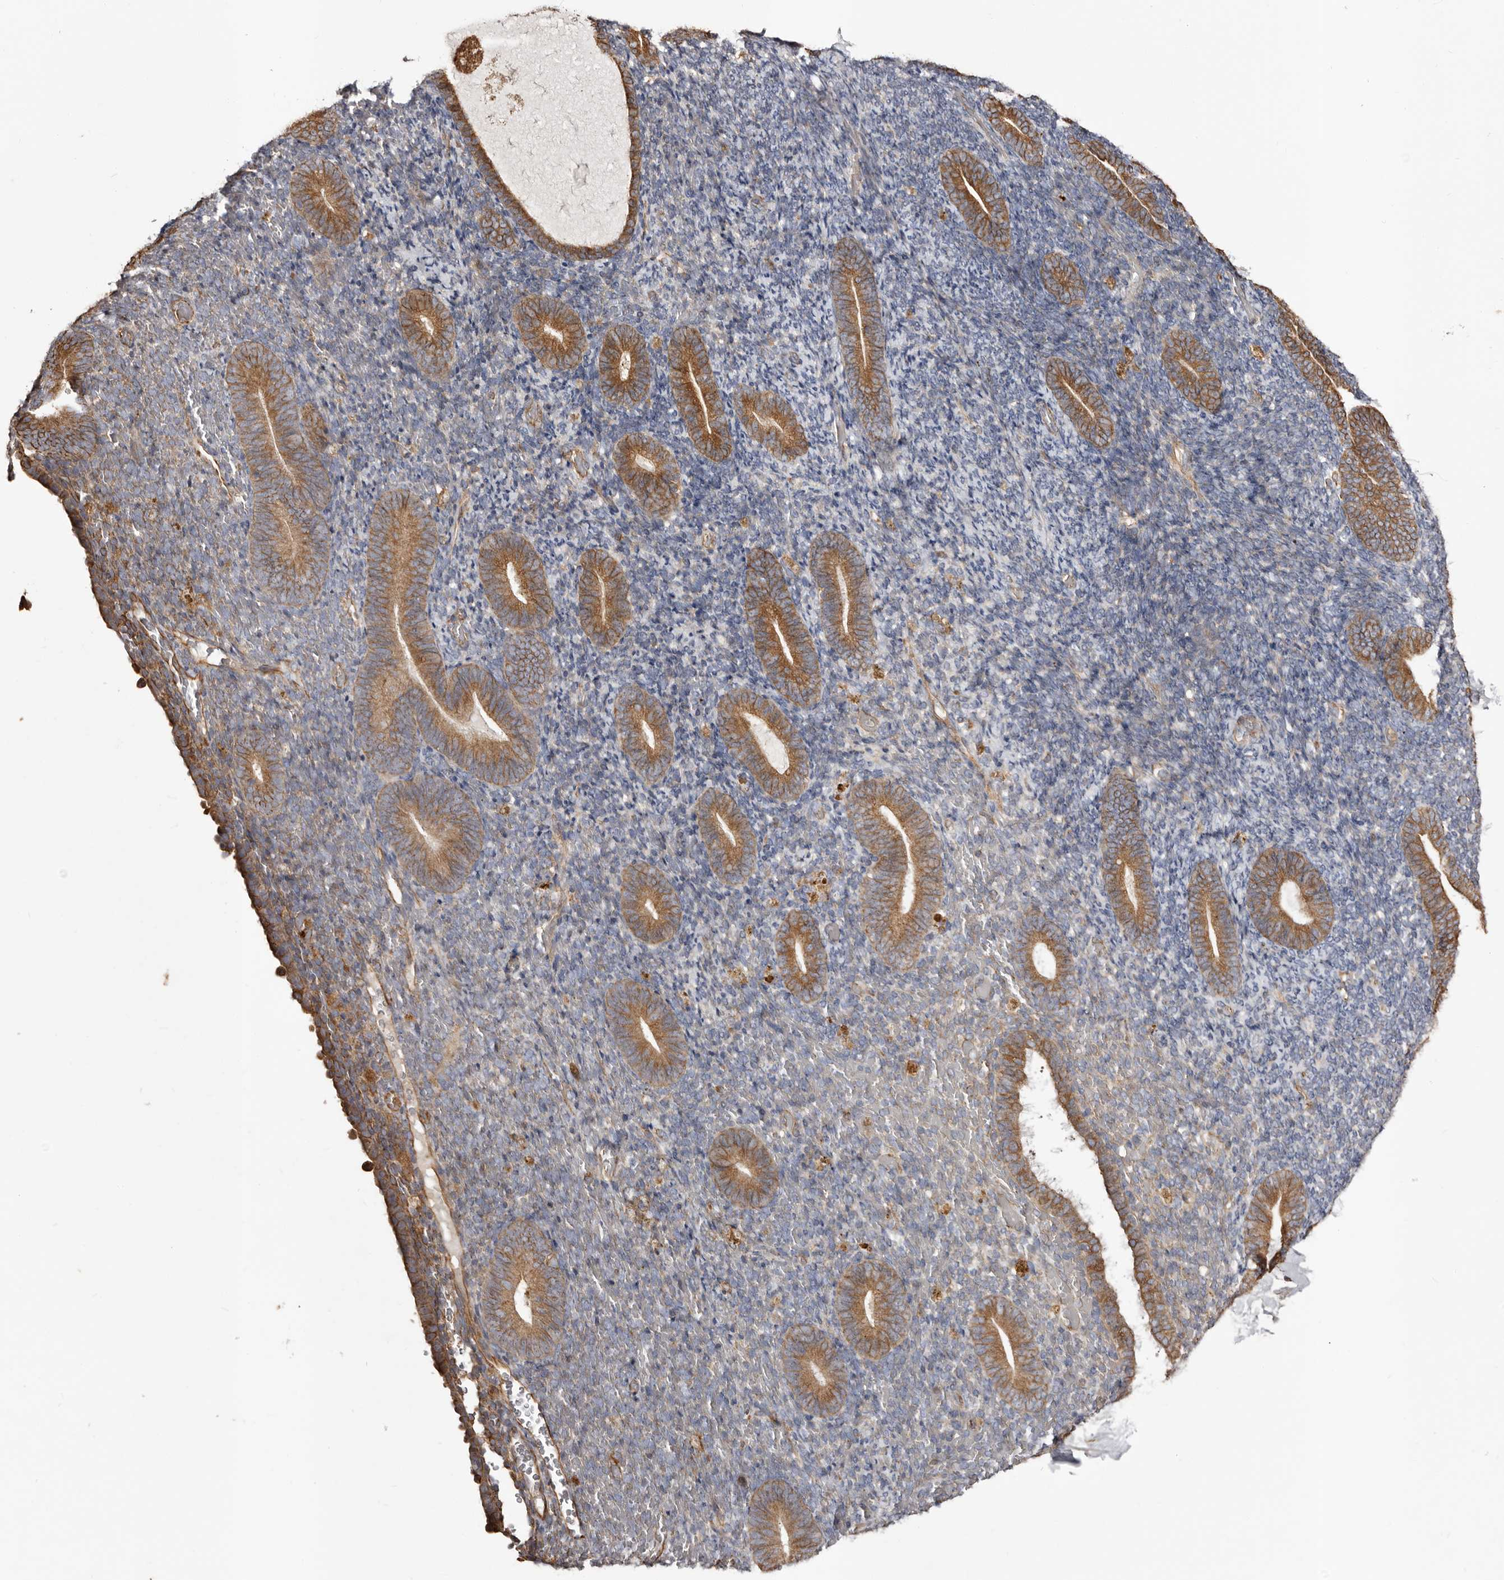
{"staining": {"intensity": "moderate", "quantity": "<25%", "location": "cytoplasmic/membranous"}, "tissue": "endometrium", "cell_type": "Cells in endometrial stroma", "image_type": "normal", "snomed": [{"axis": "morphology", "description": "Normal tissue, NOS"}, {"axis": "topography", "description": "Endometrium"}], "caption": "The immunohistochemical stain shows moderate cytoplasmic/membranous staining in cells in endometrial stroma of benign endometrium. The protein is shown in brown color, while the nuclei are stained blue.", "gene": "MACC1", "patient": {"sex": "female", "age": 51}}